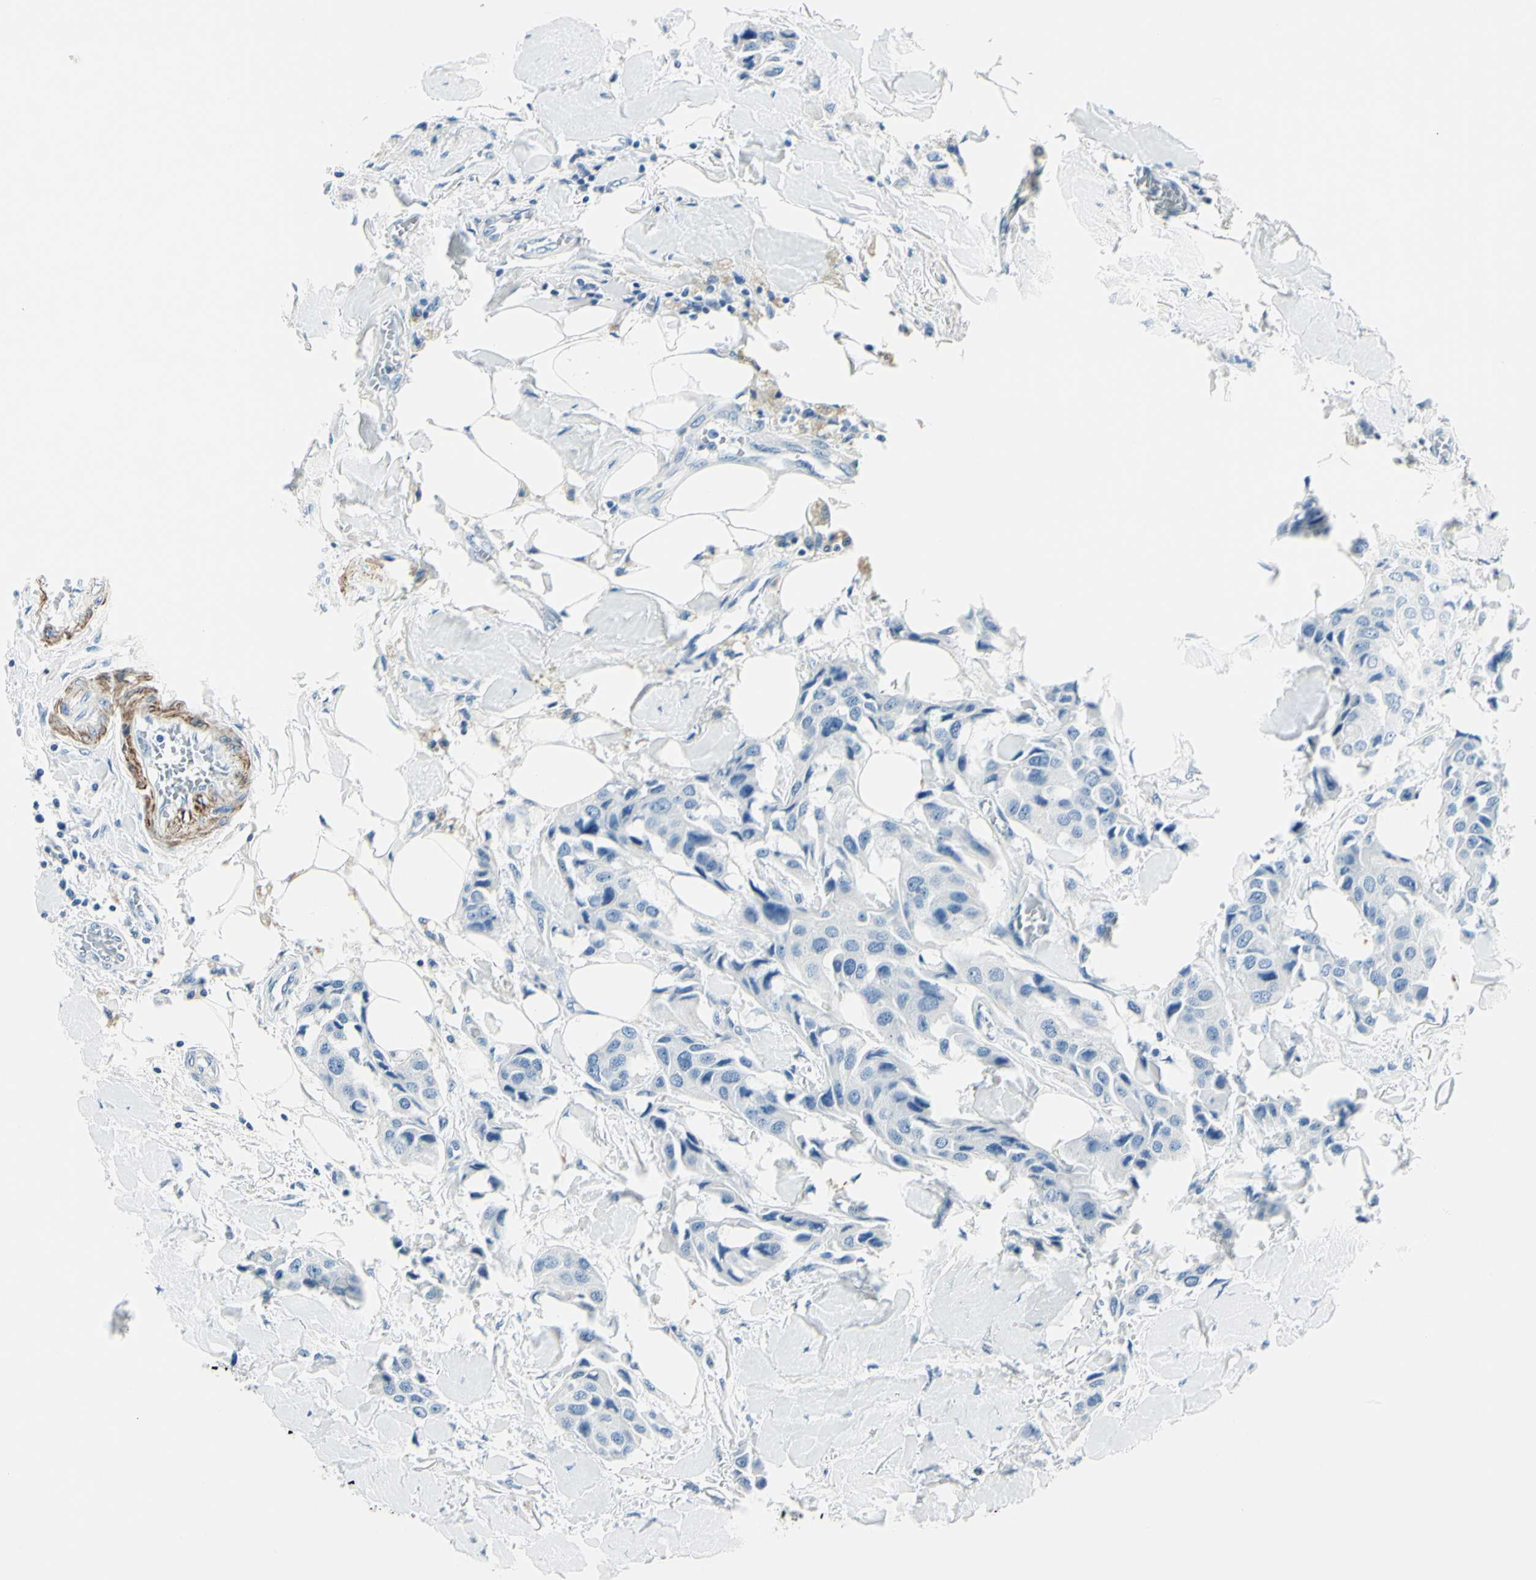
{"staining": {"intensity": "negative", "quantity": "none", "location": "none"}, "tissue": "breast cancer", "cell_type": "Tumor cells", "image_type": "cancer", "snomed": [{"axis": "morphology", "description": "Duct carcinoma"}, {"axis": "topography", "description": "Breast"}], "caption": "Micrograph shows no protein positivity in tumor cells of breast cancer tissue.", "gene": "CDH15", "patient": {"sex": "female", "age": 80}}